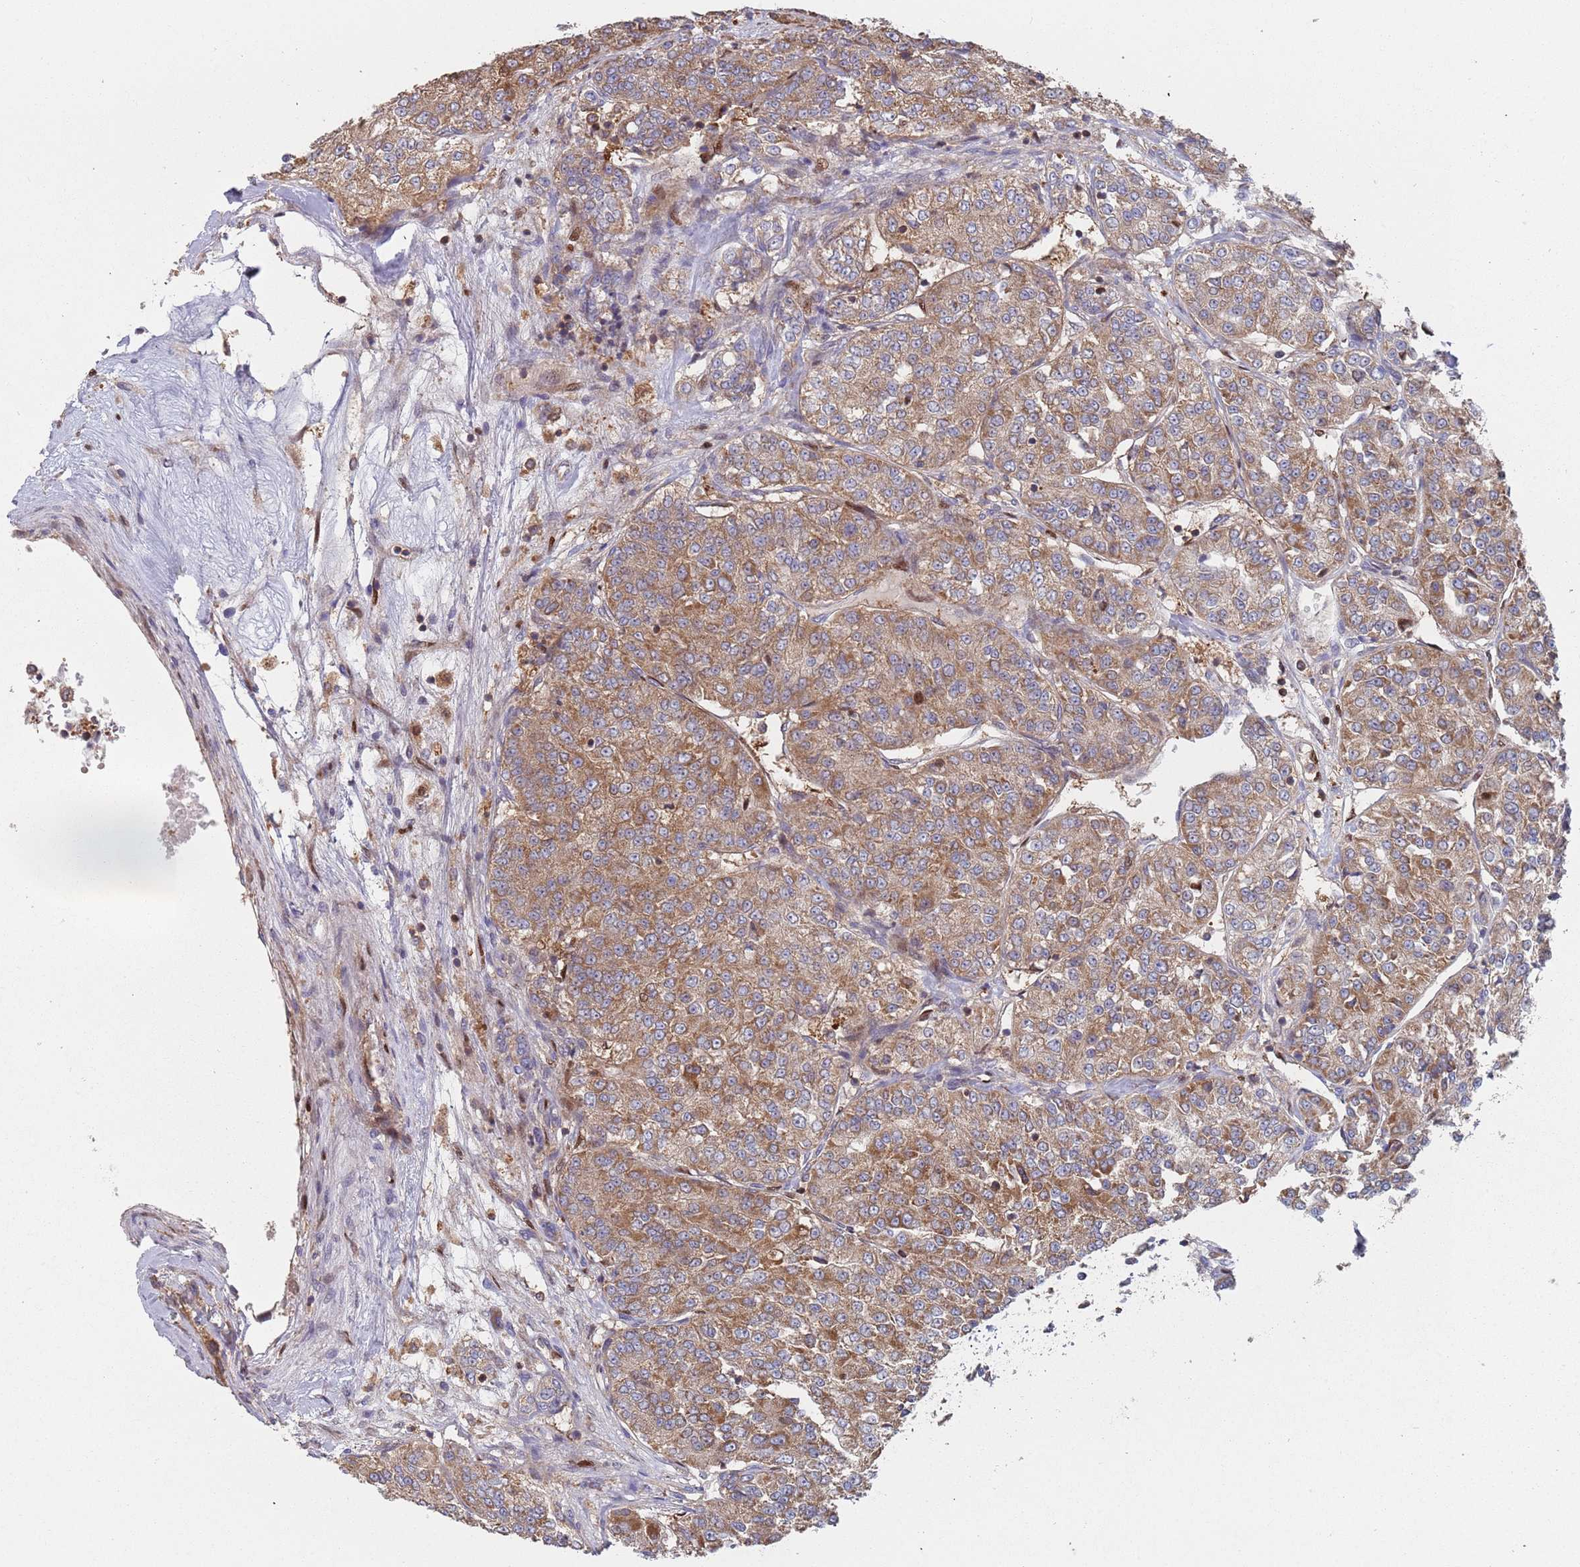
{"staining": {"intensity": "moderate", "quantity": ">75%", "location": "cytoplasmic/membranous"}, "tissue": "renal cancer", "cell_type": "Tumor cells", "image_type": "cancer", "snomed": [{"axis": "morphology", "description": "Adenocarcinoma, NOS"}, {"axis": "topography", "description": "Kidney"}], "caption": "Immunohistochemistry (IHC) (DAB (3,3'-diaminobenzidine)) staining of renal cancer demonstrates moderate cytoplasmic/membranous protein expression in approximately >75% of tumor cells.", "gene": "GDI2", "patient": {"sex": "female", "age": 63}}